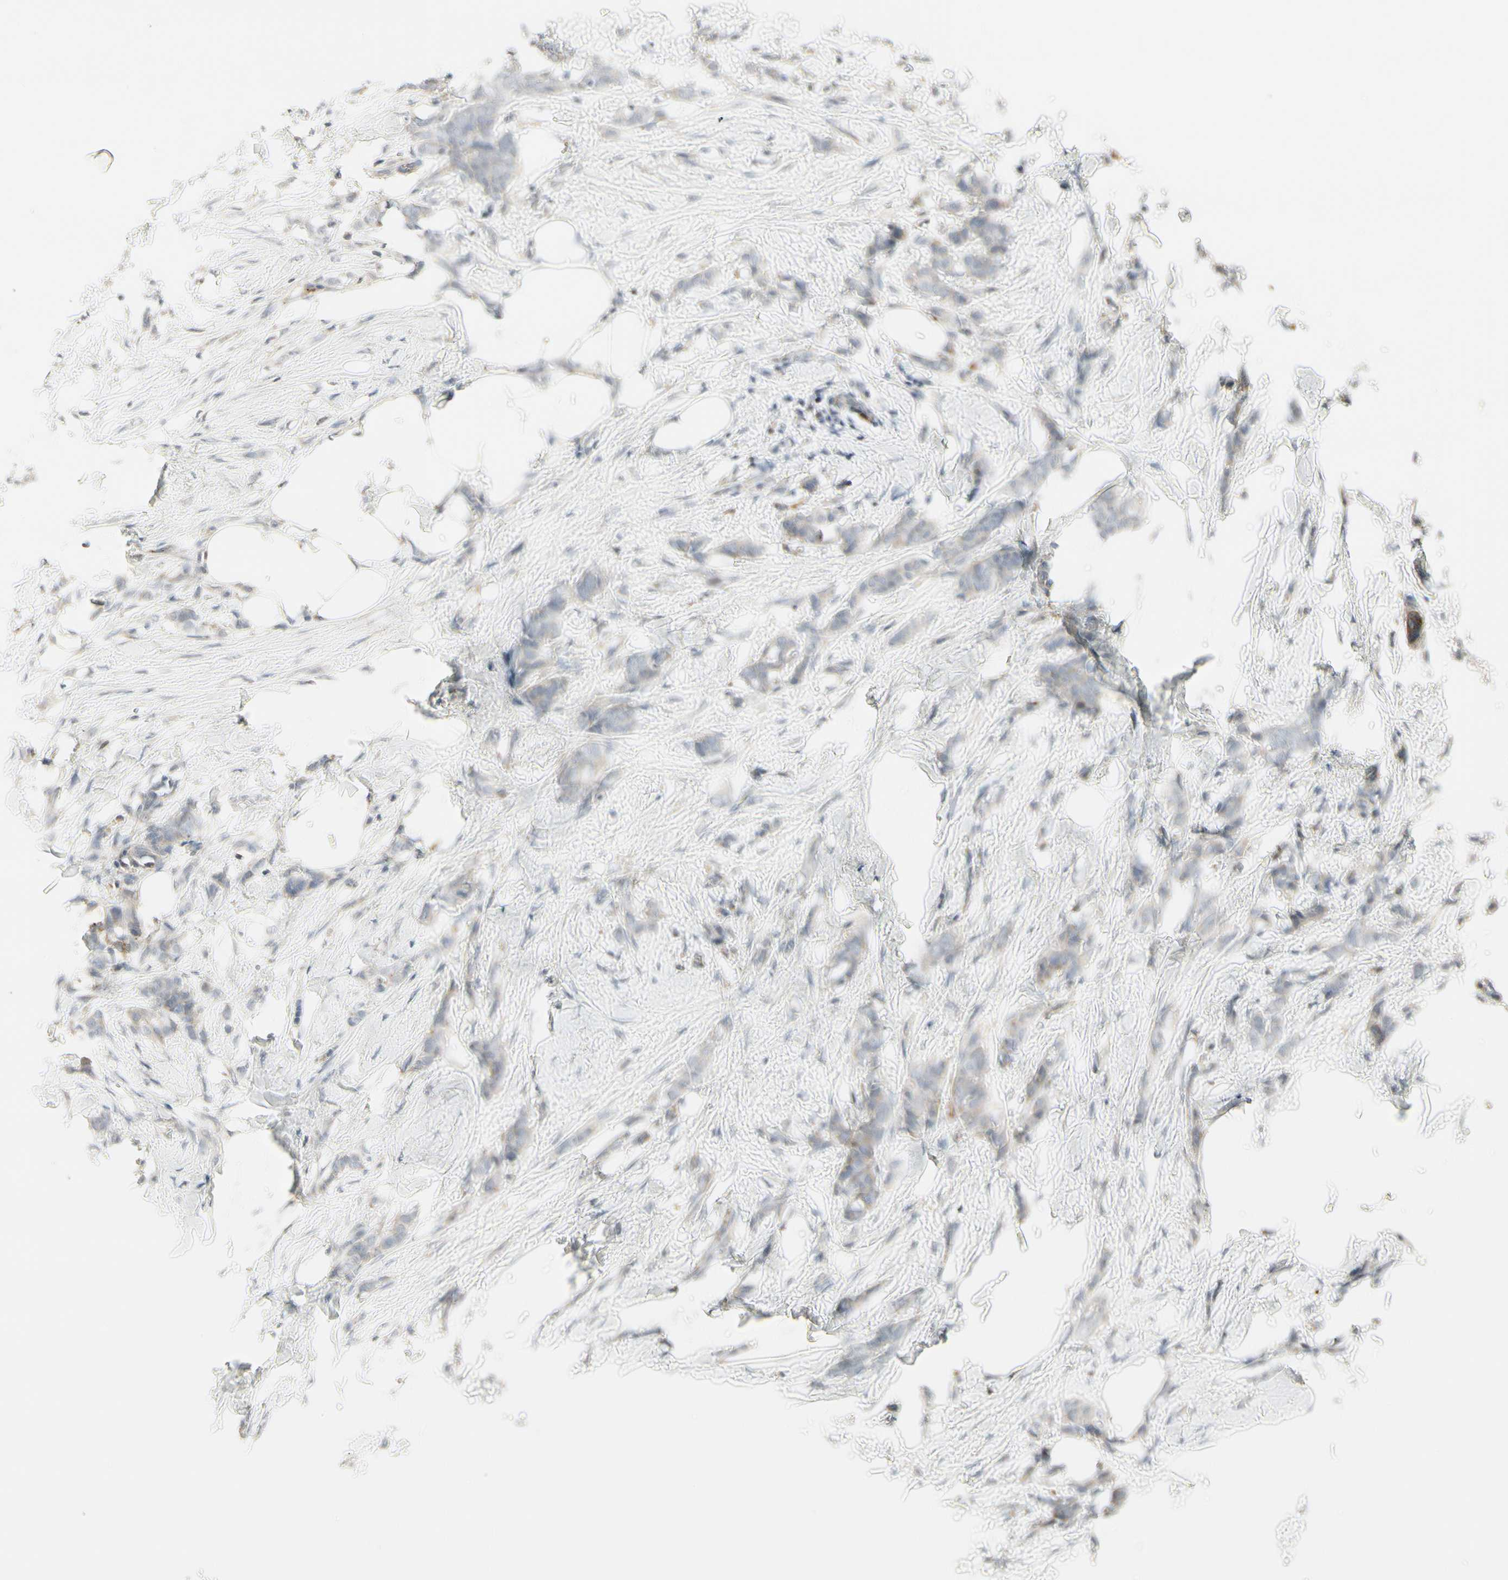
{"staining": {"intensity": "weak", "quantity": "<25%", "location": "cytoplasmic/membranous"}, "tissue": "breast cancer", "cell_type": "Tumor cells", "image_type": "cancer", "snomed": [{"axis": "morphology", "description": "Lobular carcinoma, in situ"}, {"axis": "morphology", "description": "Lobular carcinoma"}, {"axis": "topography", "description": "Breast"}], "caption": "IHC histopathology image of lobular carcinoma (breast) stained for a protein (brown), which reveals no expression in tumor cells.", "gene": "GRN", "patient": {"sex": "female", "age": 41}}